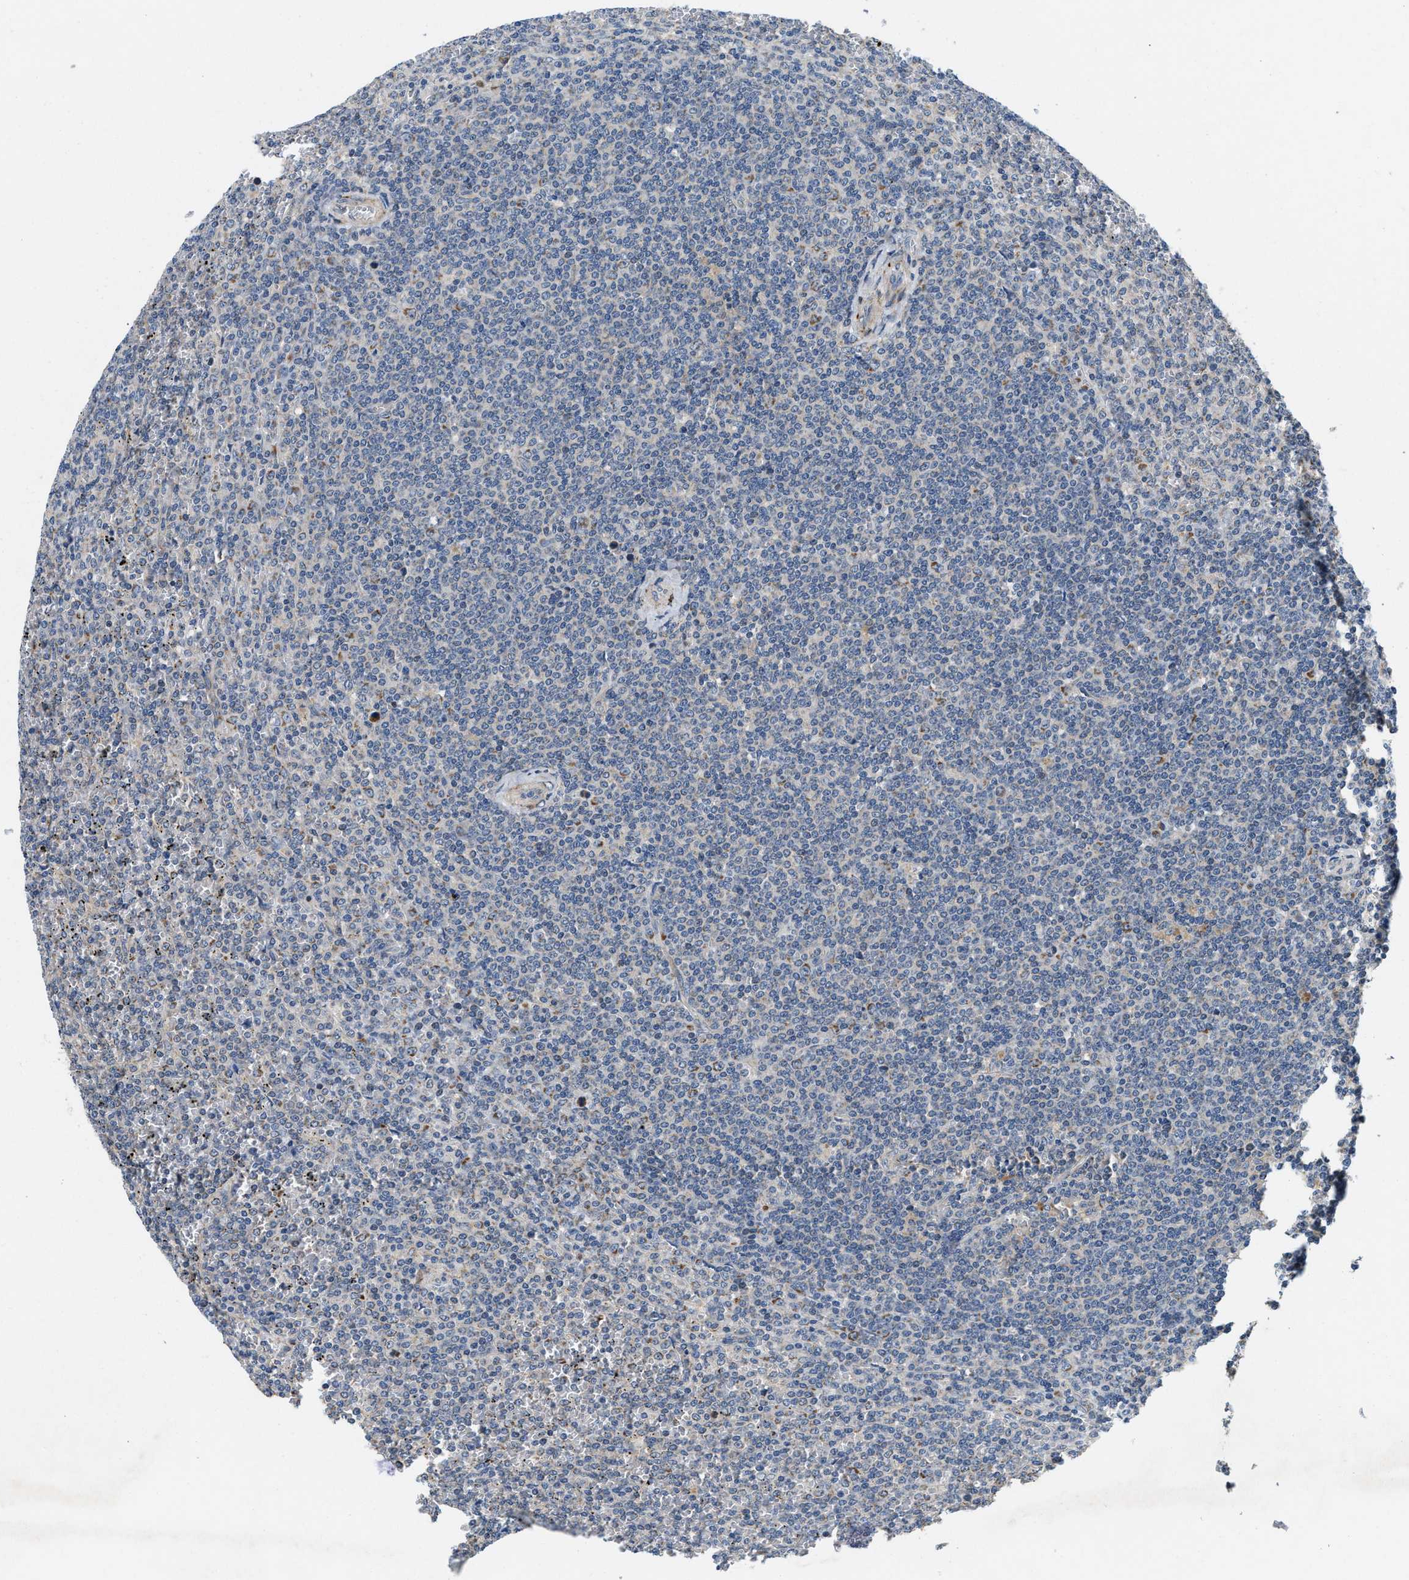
{"staining": {"intensity": "negative", "quantity": "none", "location": "none"}, "tissue": "lymphoma", "cell_type": "Tumor cells", "image_type": "cancer", "snomed": [{"axis": "morphology", "description": "Malignant lymphoma, non-Hodgkin's type, Low grade"}, {"axis": "topography", "description": "Spleen"}], "caption": "Lymphoma was stained to show a protein in brown. There is no significant staining in tumor cells.", "gene": "ZNF599", "patient": {"sex": "female", "age": 19}}